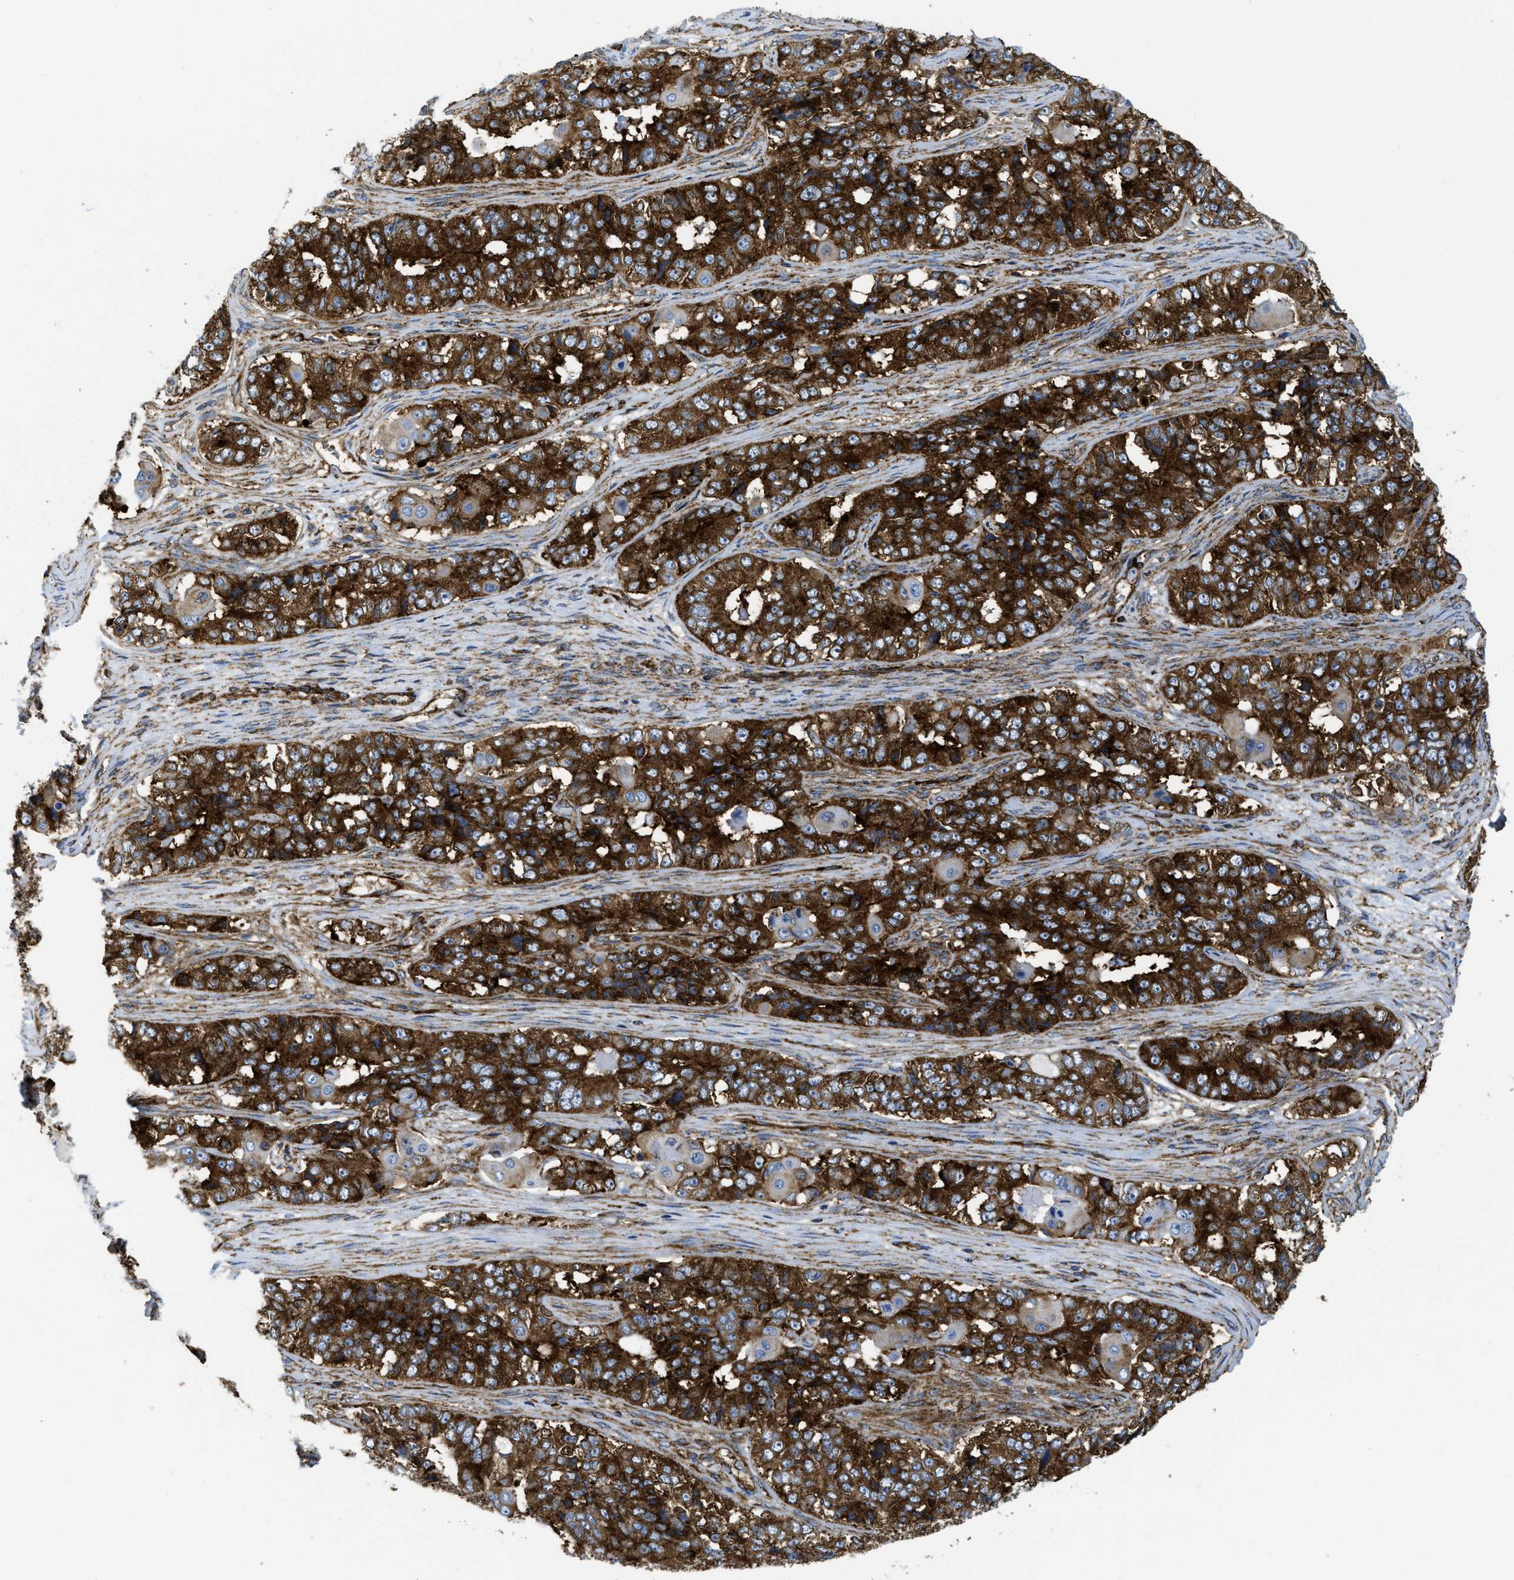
{"staining": {"intensity": "strong", "quantity": ">75%", "location": "cytoplasmic/membranous"}, "tissue": "ovarian cancer", "cell_type": "Tumor cells", "image_type": "cancer", "snomed": [{"axis": "morphology", "description": "Carcinoma, endometroid"}, {"axis": "topography", "description": "Ovary"}], "caption": "Protein analysis of ovarian endometroid carcinoma tissue demonstrates strong cytoplasmic/membranous positivity in approximately >75% of tumor cells.", "gene": "HIP1", "patient": {"sex": "female", "age": 51}}